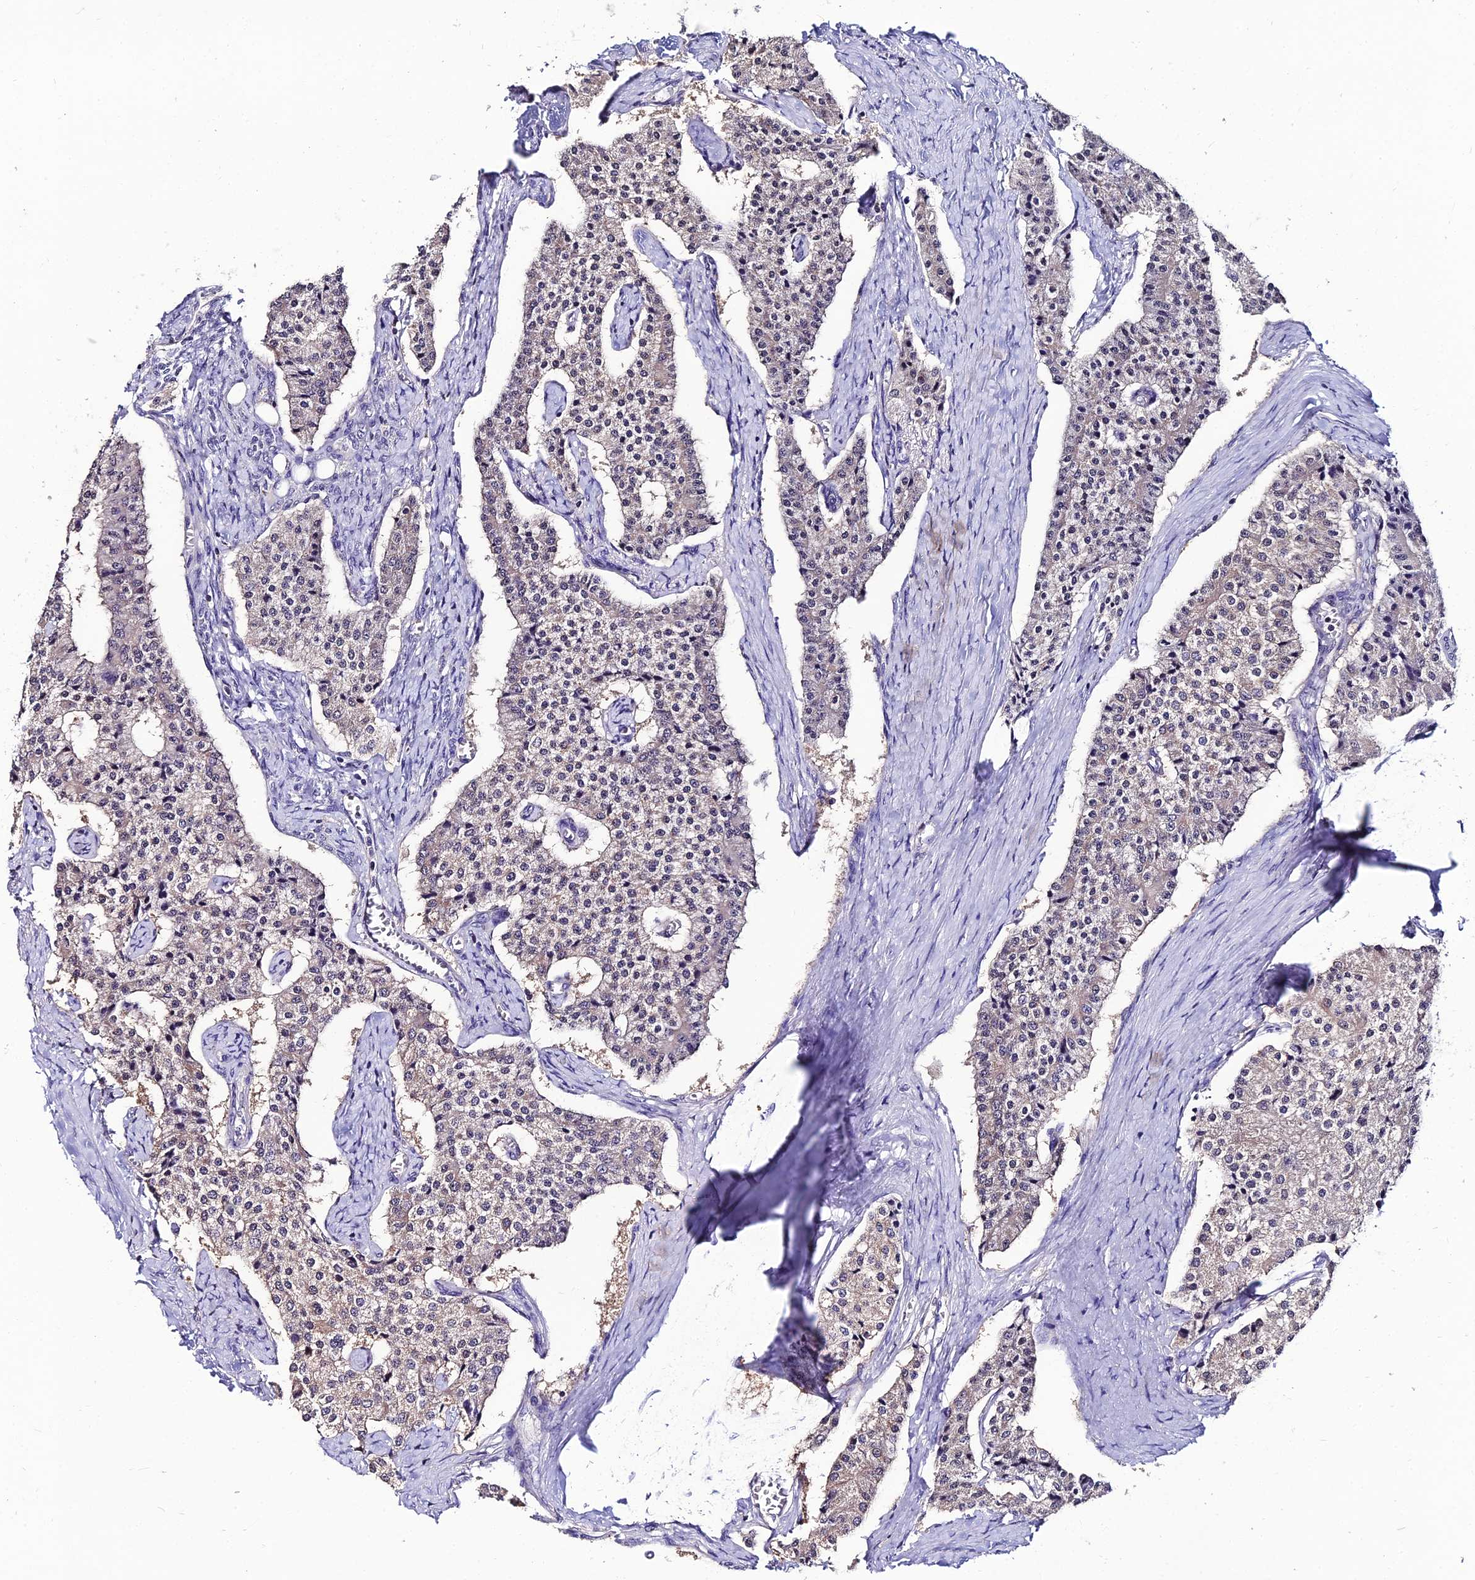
{"staining": {"intensity": "weak", "quantity": "25%-75%", "location": "cytoplasmic/membranous"}, "tissue": "carcinoid", "cell_type": "Tumor cells", "image_type": "cancer", "snomed": [{"axis": "morphology", "description": "Carcinoid, malignant, NOS"}, {"axis": "topography", "description": "Colon"}], "caption": "Immunohistochemical staining of human carcinoid demonstrates weak cytoplasmic/membranous protein positivity in approximately 25%-75% of tumor cells.", "gene": "LGALS7", "patient": {"sex": "female", "age": 52}}